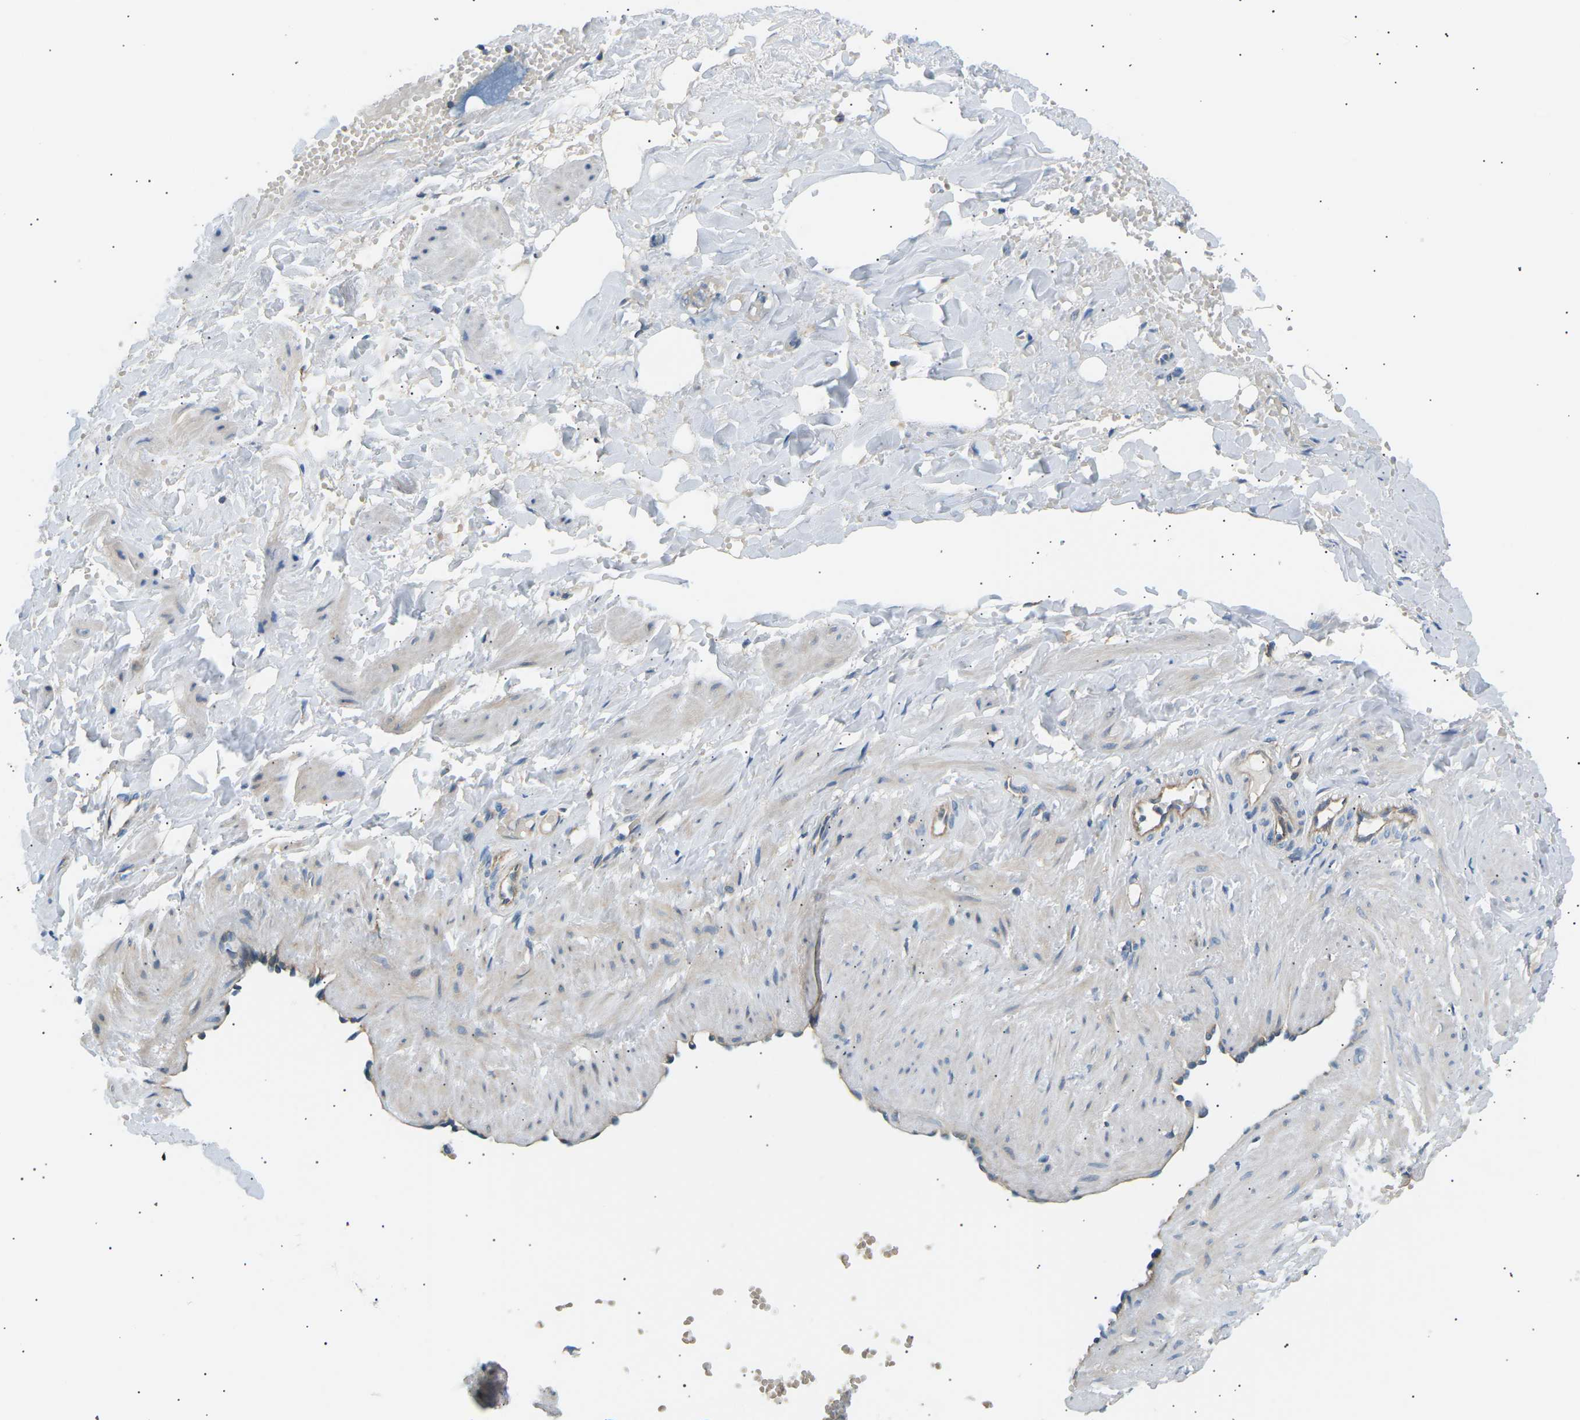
{"staining": {"intensity": "negative", "quantity": "none", "location": "none"}, "tissue": "adipose tissue", "cell_type": "Adipocytes", "image_type": "normal", "snomed": [{"axis": "morphology", "description": "Normal tissue, NOS"}, {"axis": "topography", "description": "Soft tissue"}, {"axis": "topography", "description": "Vascular tissue"}], "caption": "This is a histopathology image of immunohistochemistry (IHC) staining of unremarkable adipose tissue, which shows no staining in adipocytes.", "gene": "TBC1D8", "patient": {"sex": "female", "age": 35}}